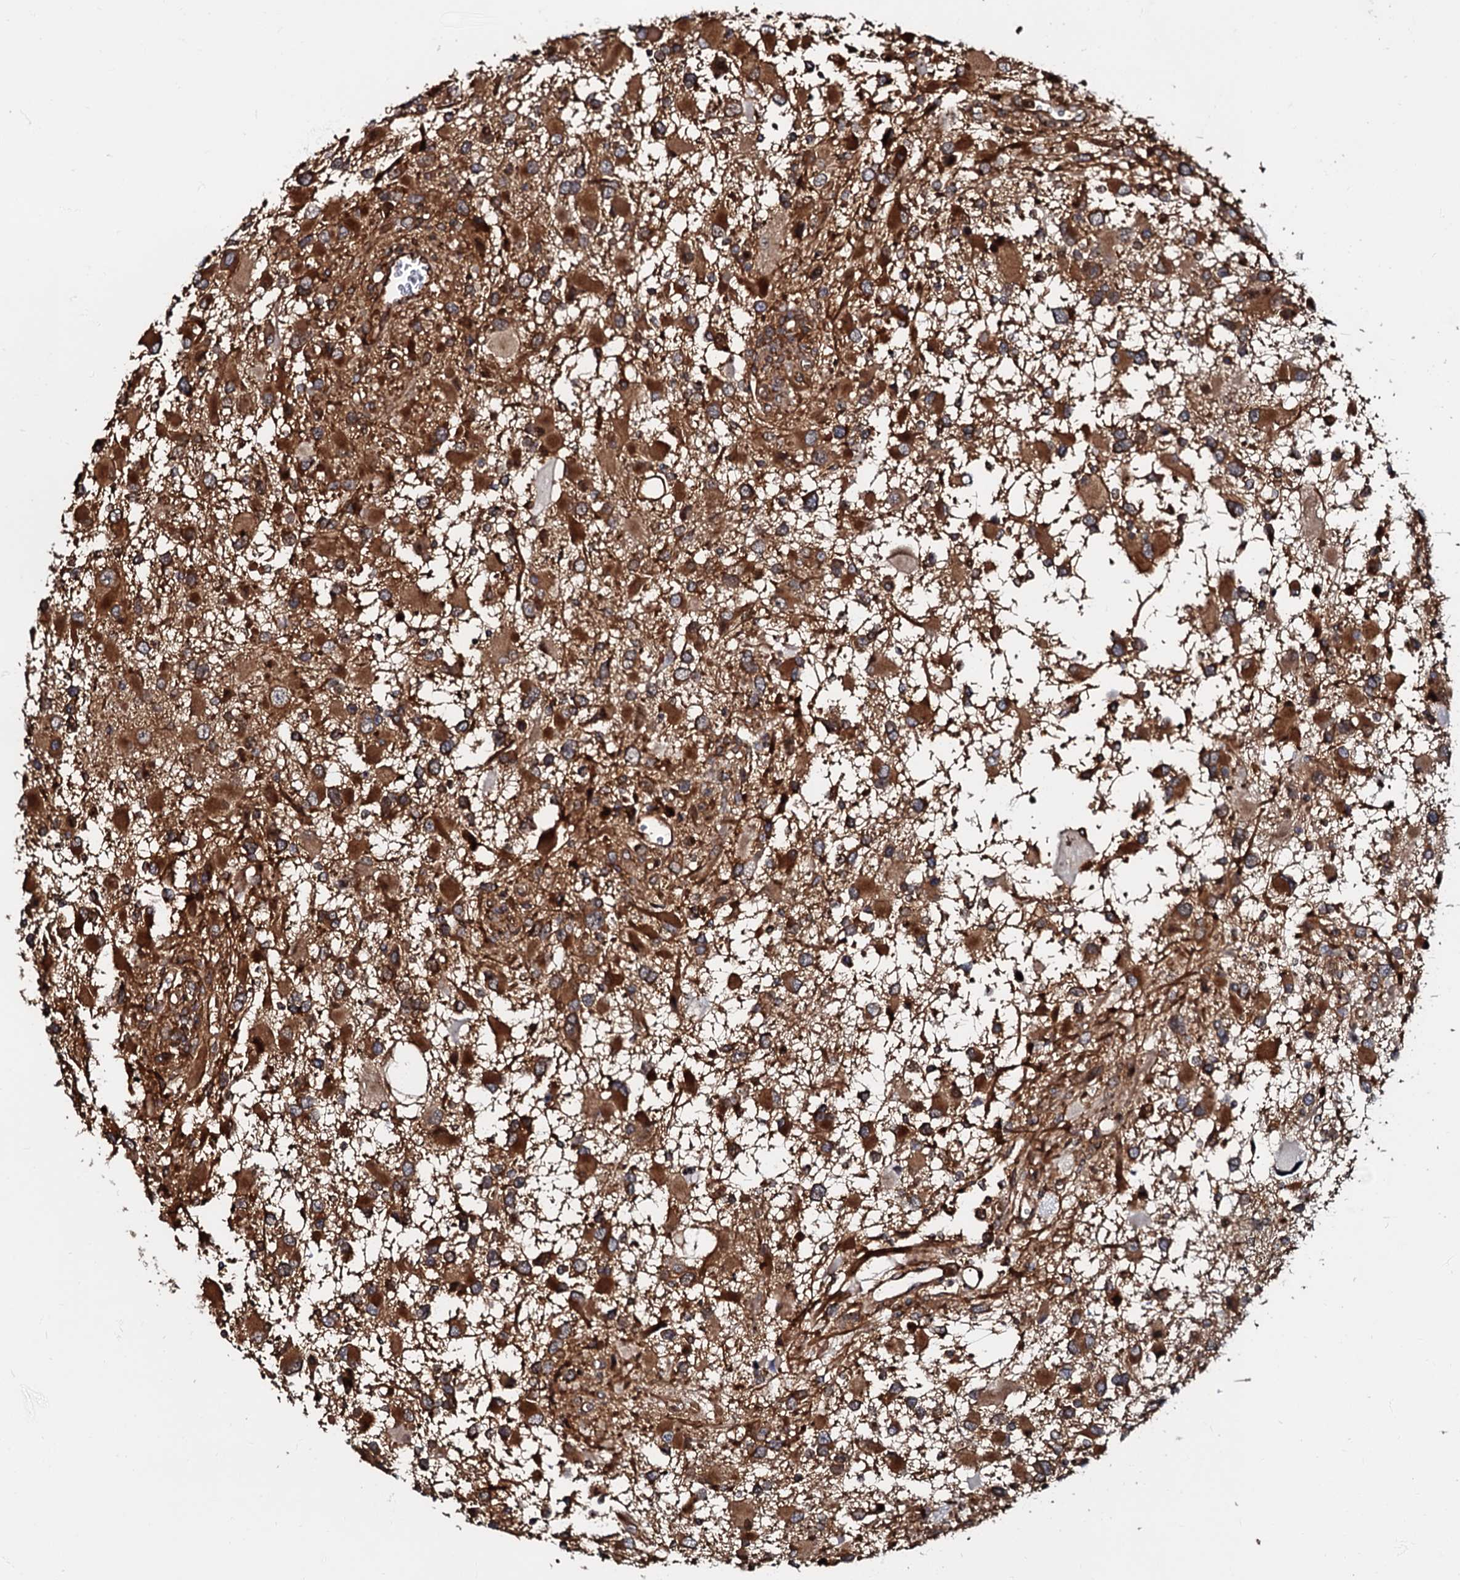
{"staining": {"intensity": "strong", "quantity": "25%-75%", "location": "cytoplasmic/membranous"}, "tissue": "glioma", "cell_type": "Tumor cells", "image_type": "cancer", "snomed": [{"axis": "morphology", "description": "Glioma, malignant, High grade"}, {"axis": "topography", "description": "Brain"}], "caption": "Glioma was stained to show a protein in brown. There is high levels of strong cytoplasmic/membranous staining in approximately 25%-75% of tumor cells.", "gene": "OSBP", "patient": {"sex": "male", "age": 53}}